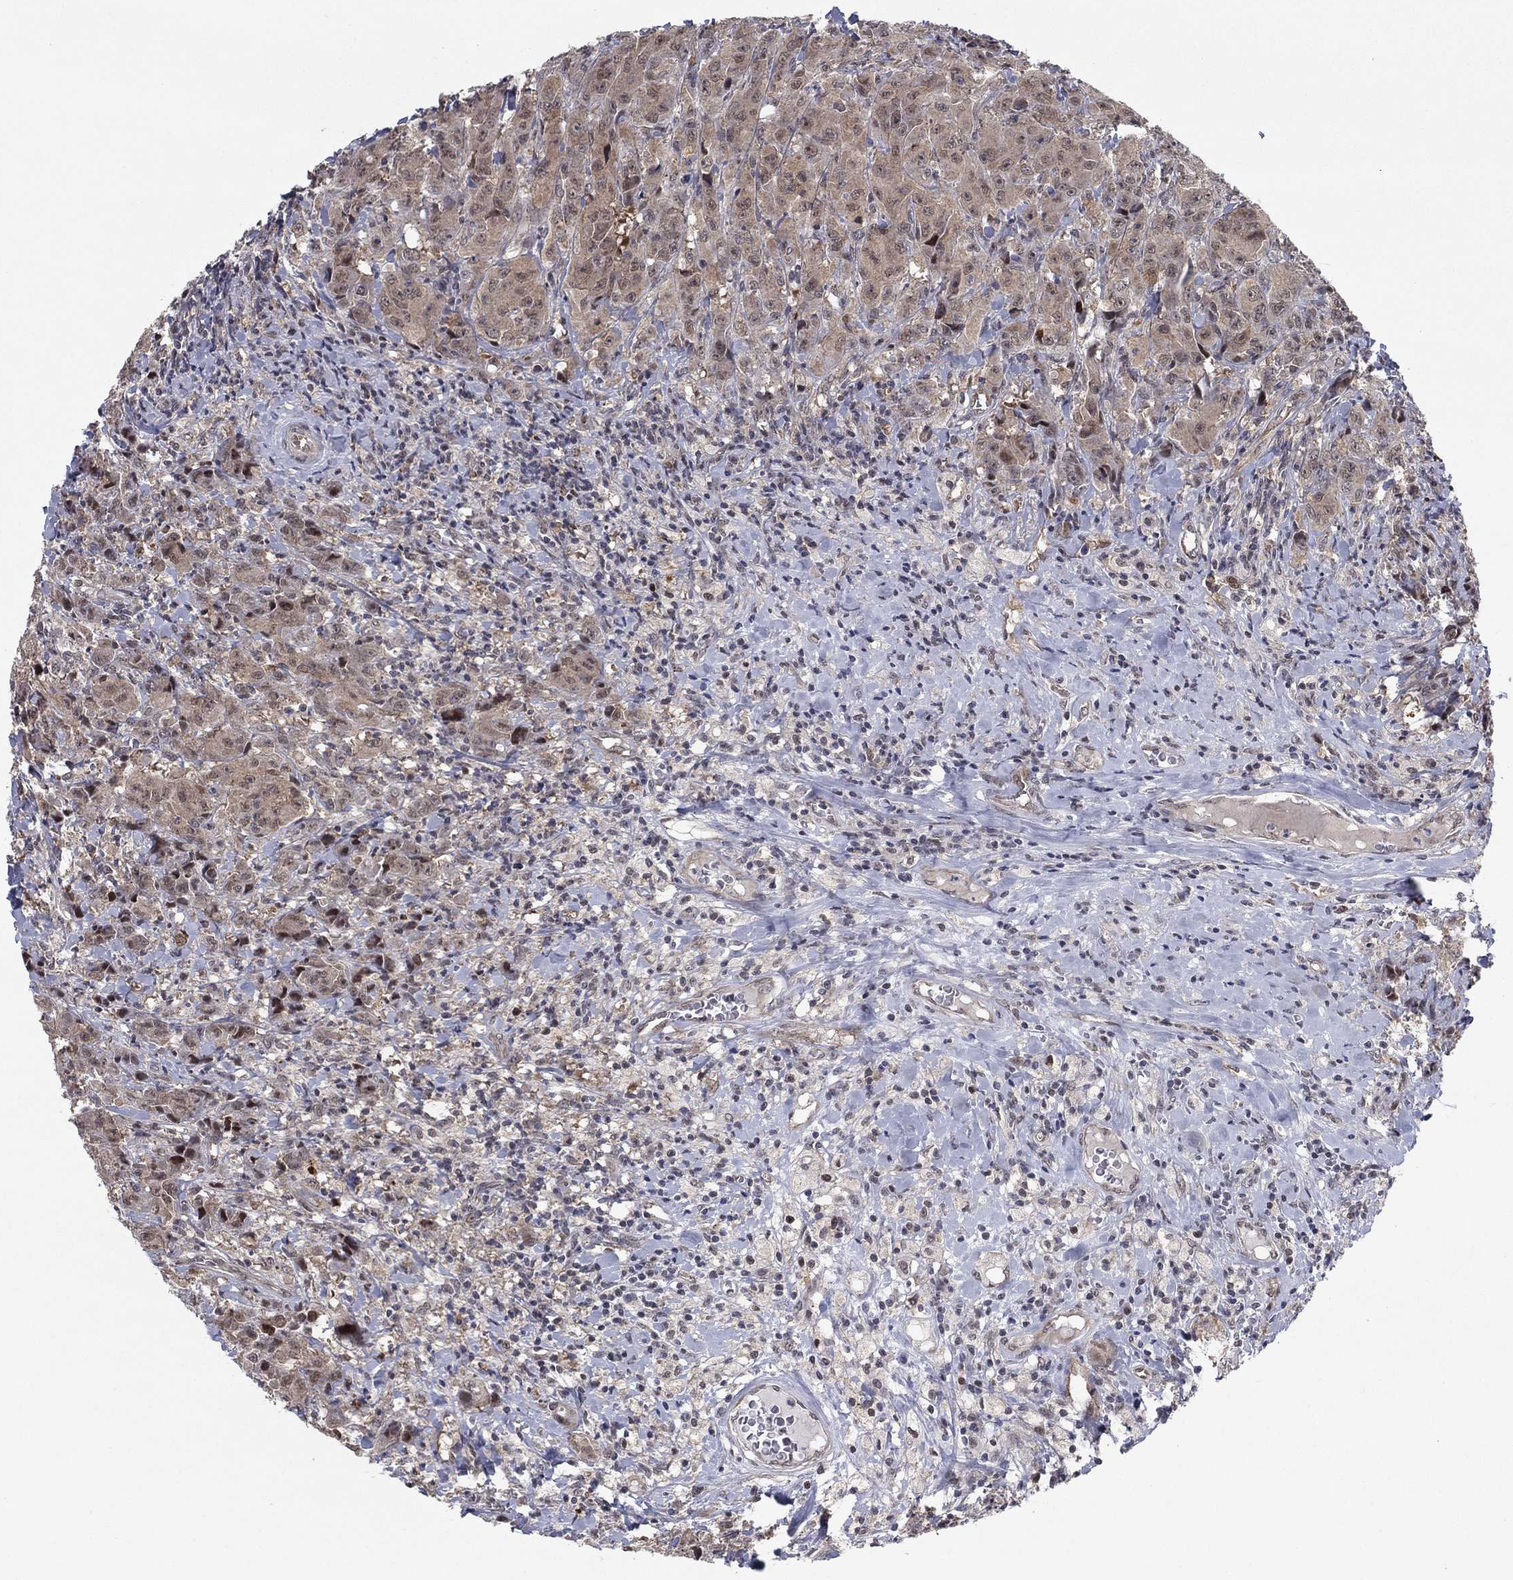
{"staining": {"intensity": "weak", "quantity": ">75%", "location": "cytoplasmic/membranous"}, "tissue": "breast cancer", "cell_type": "Tumor cells", "image_type": "cancer", "snomed": [{"axis": "morphology", "description": "Duct carcinoma"}, {"axis": "topography", "description": "Breast"}], "caption": "Protein analysis of breast intraductal carcinoma tissue displays weak cytoplasmic/membranous positivity in about >75% of tumor cells. Immunohistochemistry (ihc) stains the protein of interest in brown and the nuclei are stained blue.", "gene": "PSMC1", "patient": {"sex": "female", "age": 43}}